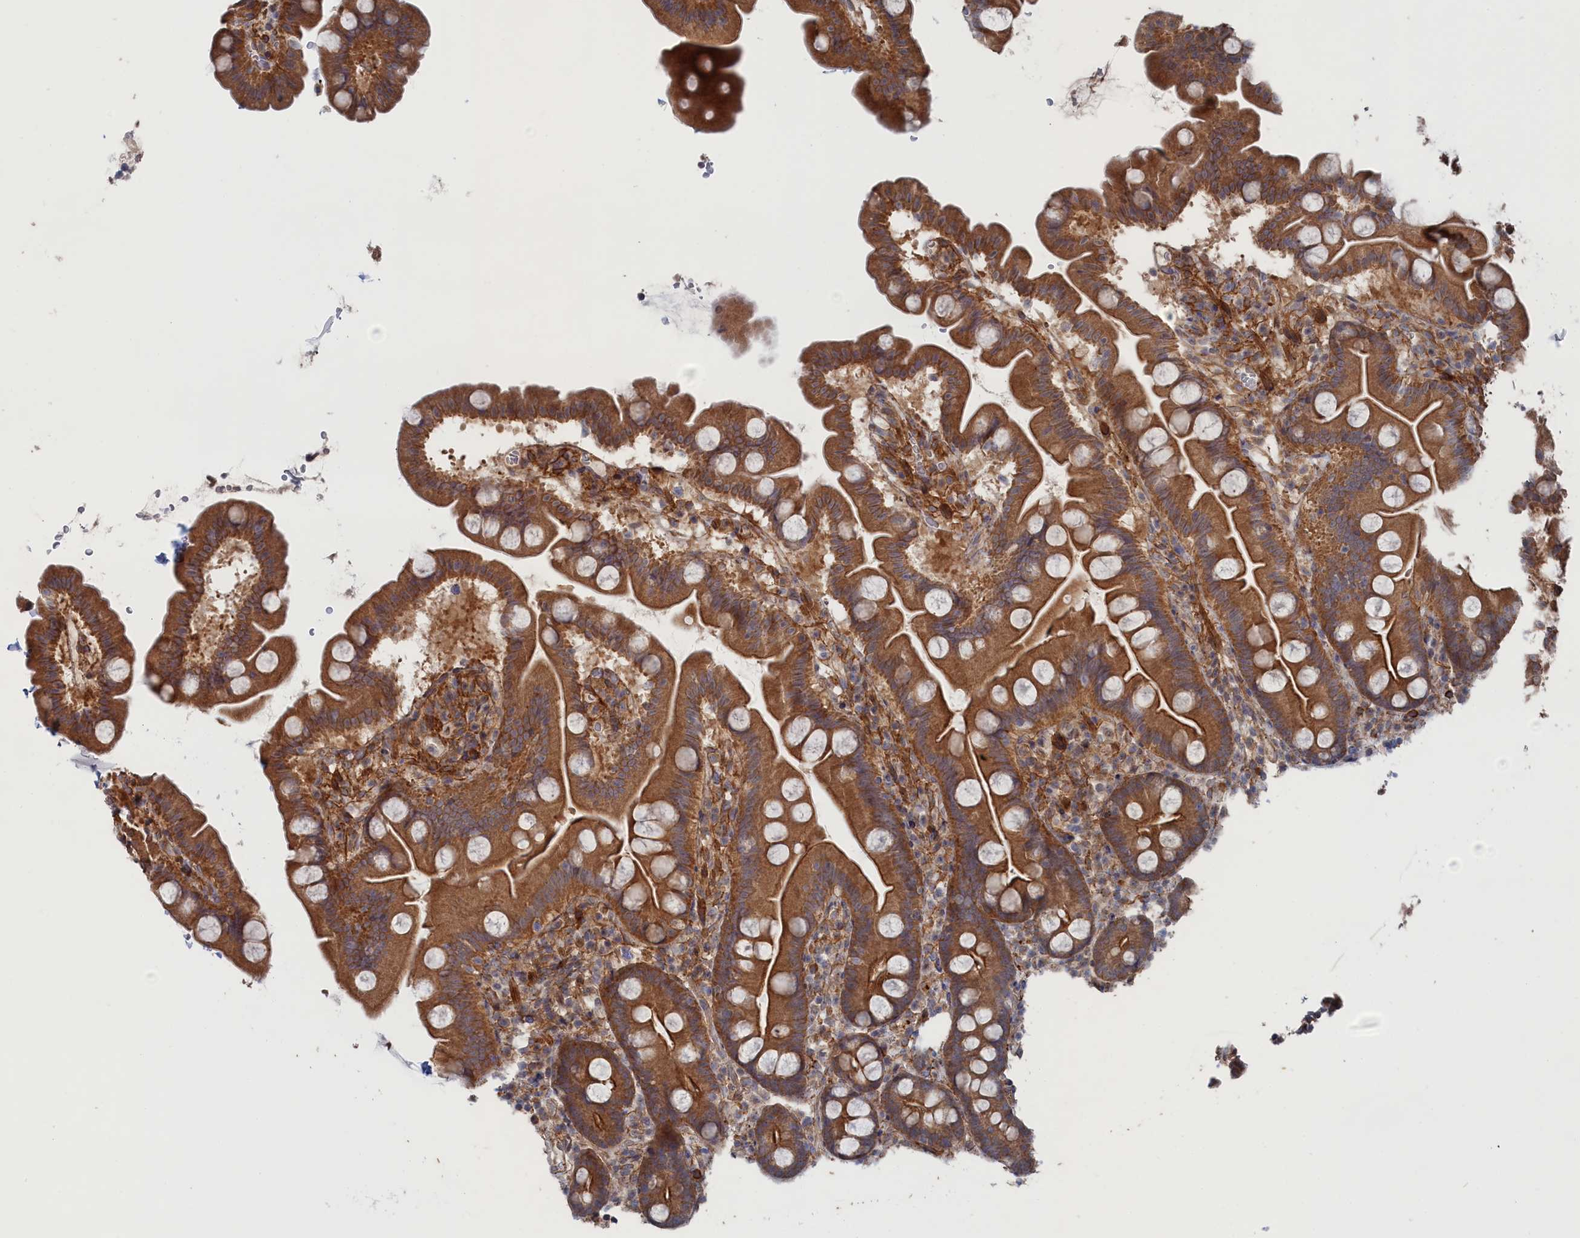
{"staining": {"intensity": "strong", "quantity": ">75%", "location": "cytoplasmic/membranous"}, "tissue": "small intestine", "cell_type": "Glandular cells", "image_type": "normal", "snomed": [{"axis": "morphology", "description": "Normal tissue, NOS"}, {"axis": "topography", "description": "Small intestine"}], "caption": "Immunohistochemistry staining of unremarkable small intestine, which displays high levels of strong cytoplasmic/membranous staining in about >75% of glandular cells indicating strong cytoplasmic/membranous protein positivity. The staining was performed using DAB (3,3'-diaminobenzidine) (brown) for protein detection and nuclei were counterstained in hematoxylin (blue).", "gene": "FILIP1L", "patient": {"sex": "female", "age": 68}}